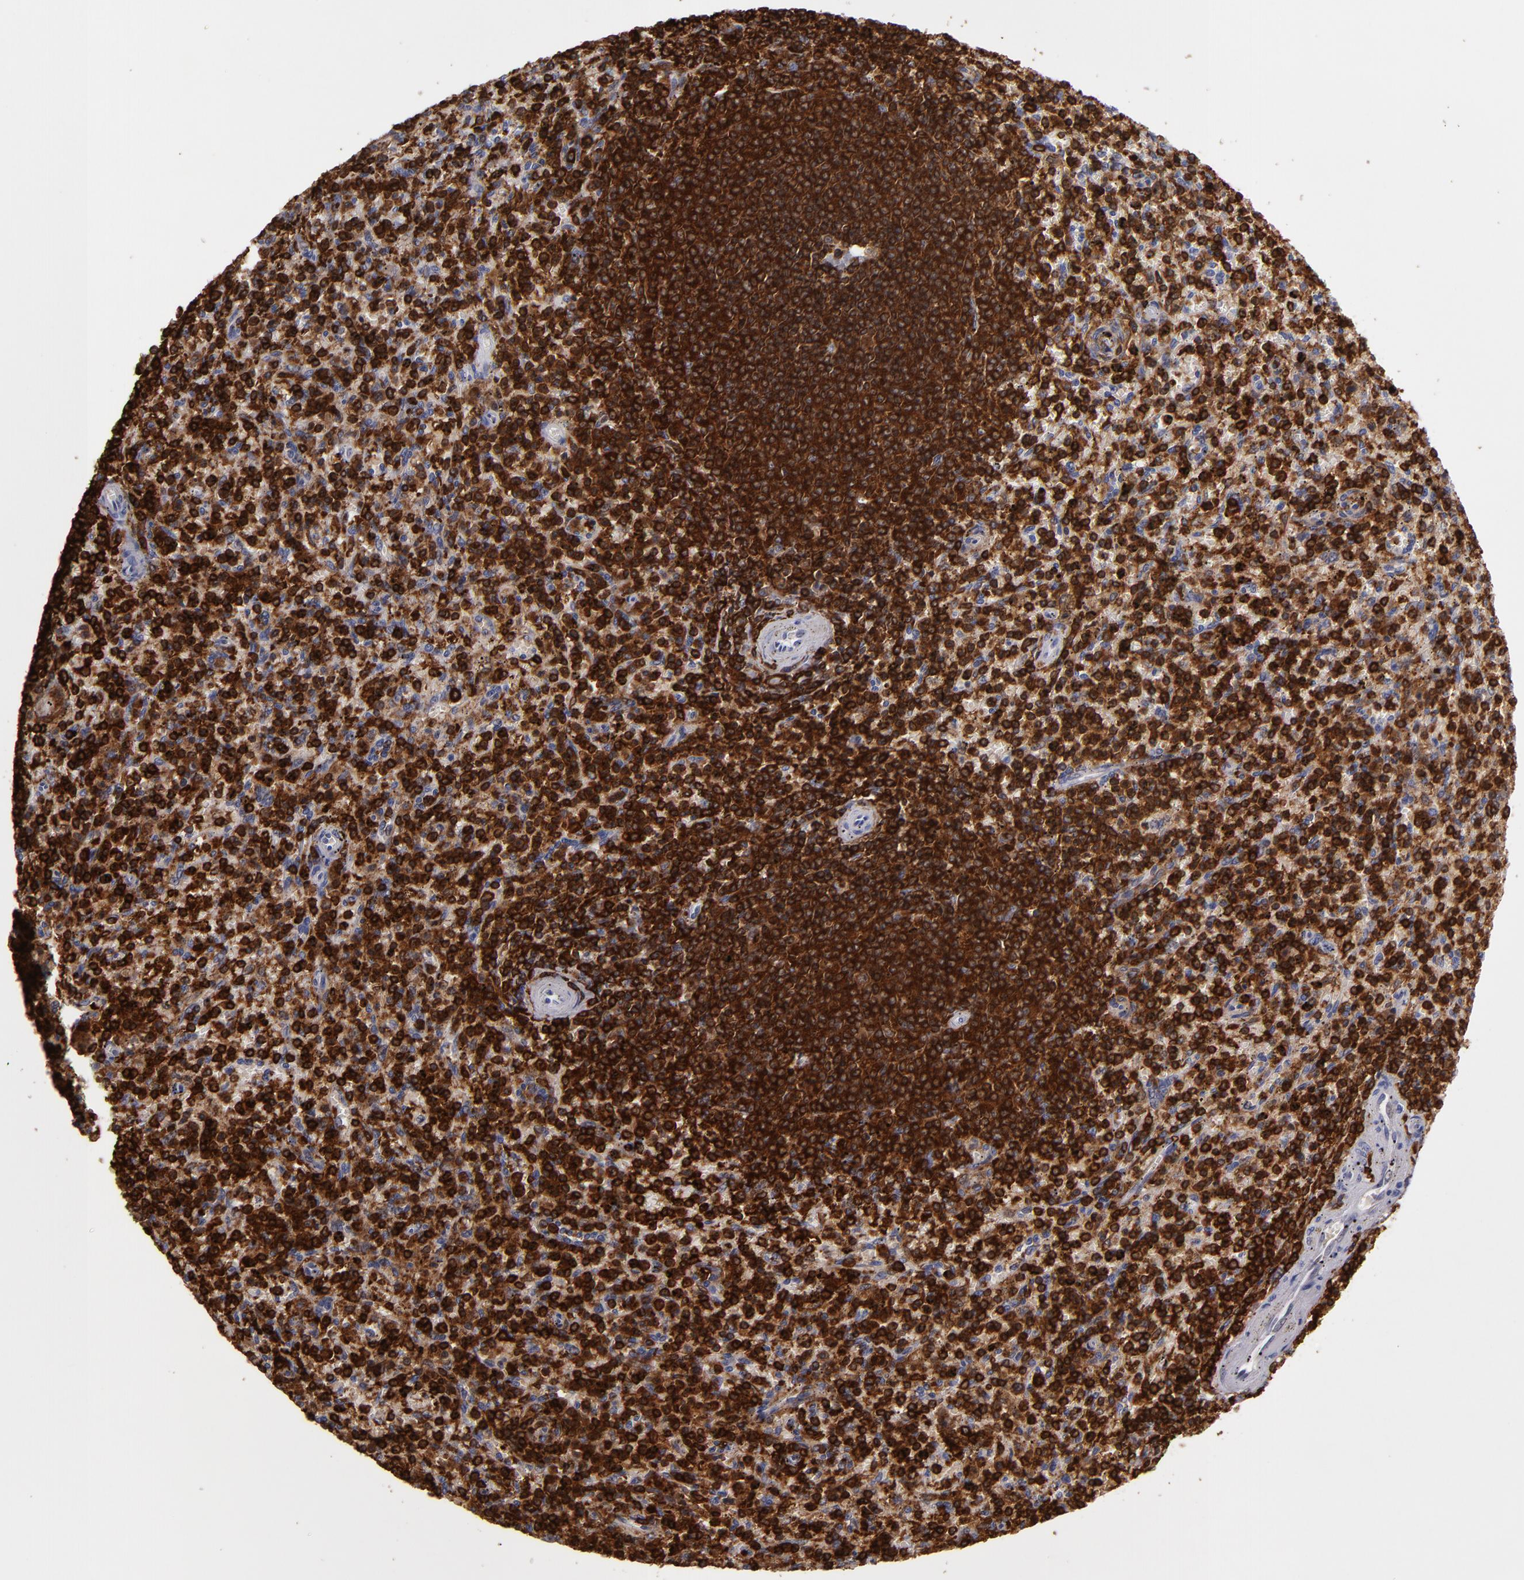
{"staining": {"intensity": "strong", "quantity": ">75%", "location": "cytoplasmic/membranous"}, "tissue": "spleen", "cell_type": "Cells in red pulp", "image_type": "normal", "snomed": [{"axis": "morphology", "description": "Normal tissue, NOS"}, {"axis": "topography", "description": "Spleen"}], "caption": "Immunohistochemistry photomicrograph of benign spleen: human spleen stained using IHC reveals high levels of strong protein expression localized specifically in the cytoplasmic/membranous of cells in red pulp, appearing as a cytoplasmic/membranous brown color.", "gene": "WAS", "patient": {"sex": "male", "age": 72}}